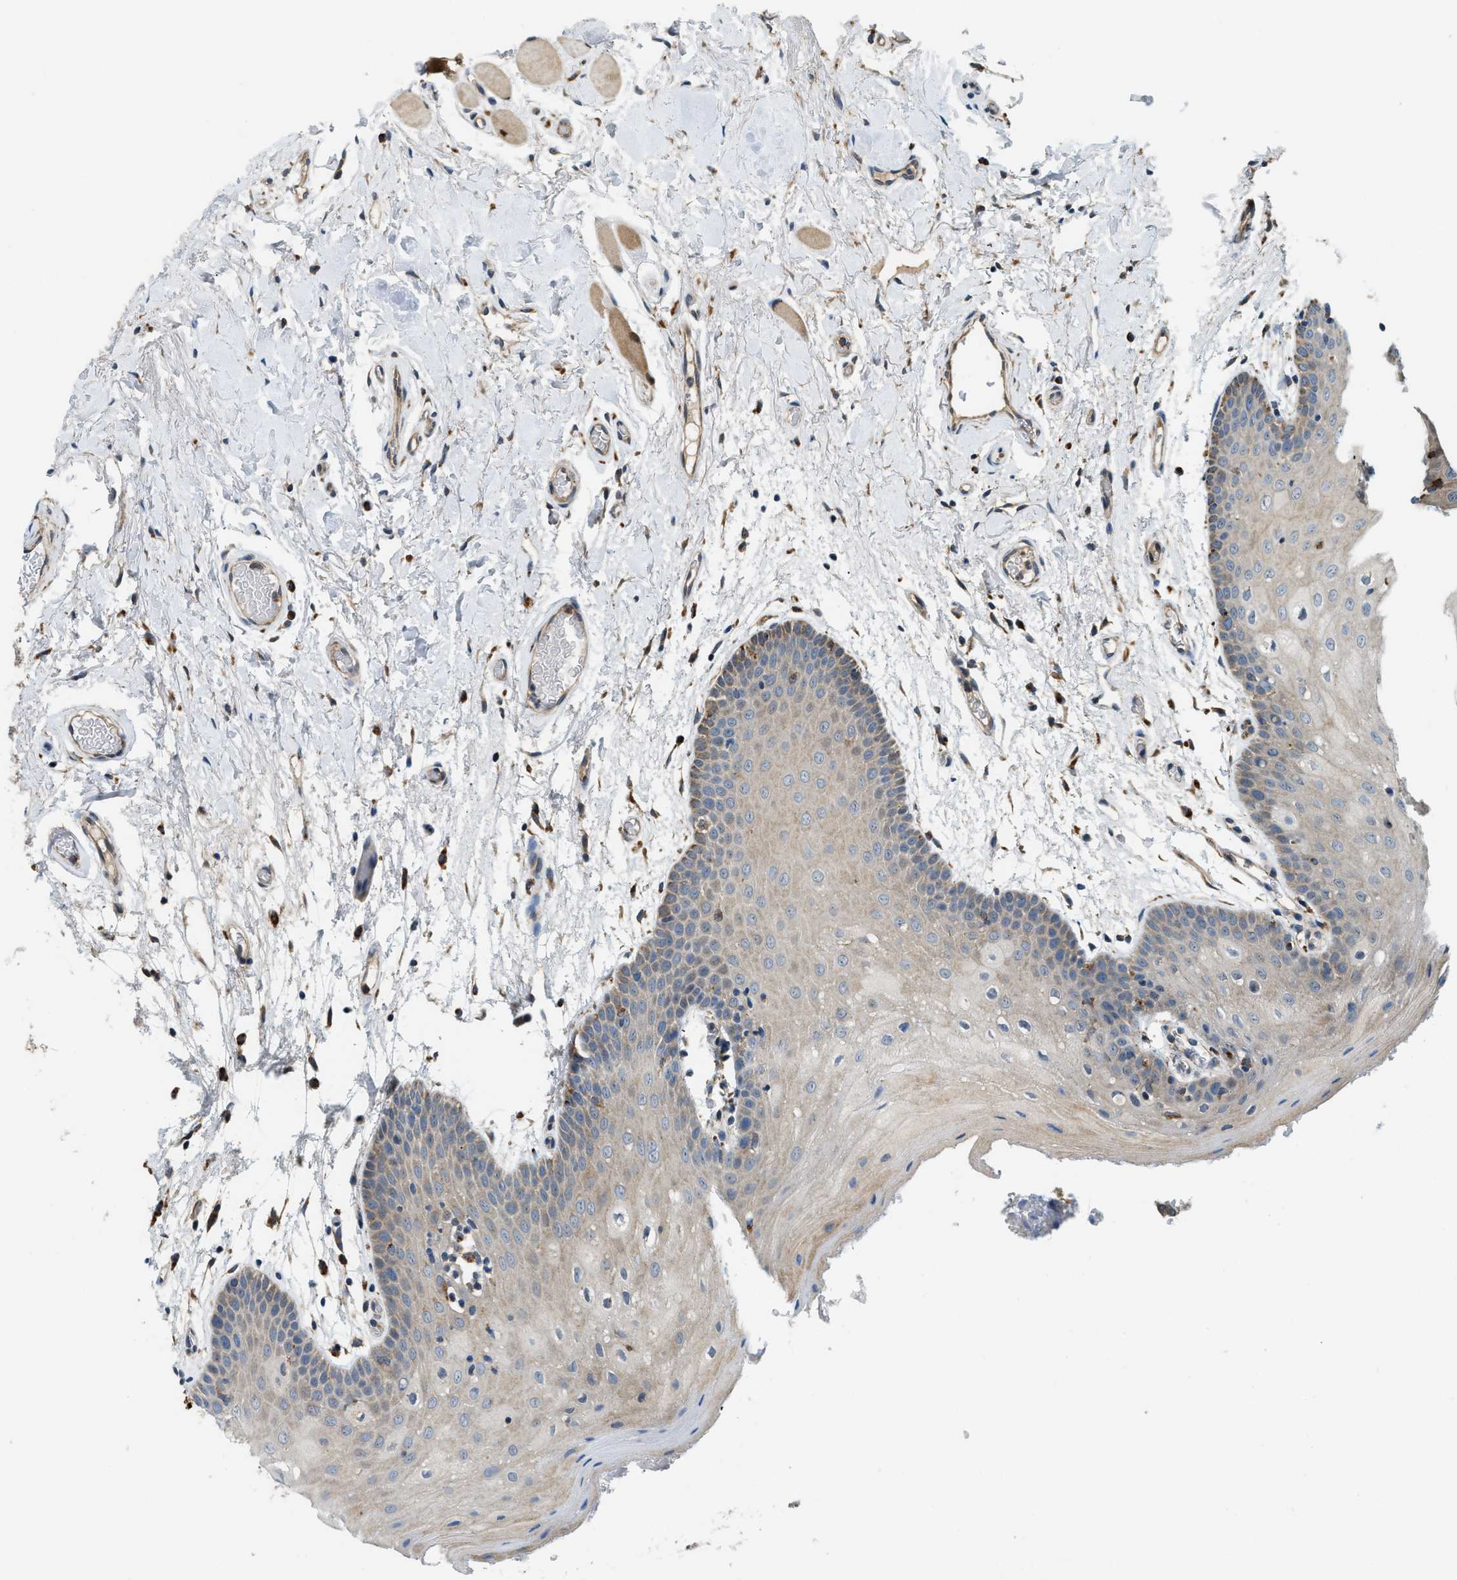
{"staining": {"intensity": "moderate", "quantity": "25%-75%", "location": "cytoplasmic/membranous"}, "tissue": "oral mucosa", "cell_type": "Squamous epithelial cells", "image_type": "normal", "snomed": [{"axis": "morphology", "description": "Normal tissue, NOS"}, {"axis": "morphology", "description": "Squamous cell carcinoma, NOS"}, {"axis": "topography", "description": "Oral tissue"}, {"axis": "topography", "description": "Head-Neck"}], "caption": "About 25%-75% of squamous epithelial cells in benign human oral mucosa demonstrate moderate cytoplasmic/membranous protein positivity as visualized by brown immunohistochemical staining.", "gene": "STARD3NL", "patient": {"sex": "male", "age": 71}}